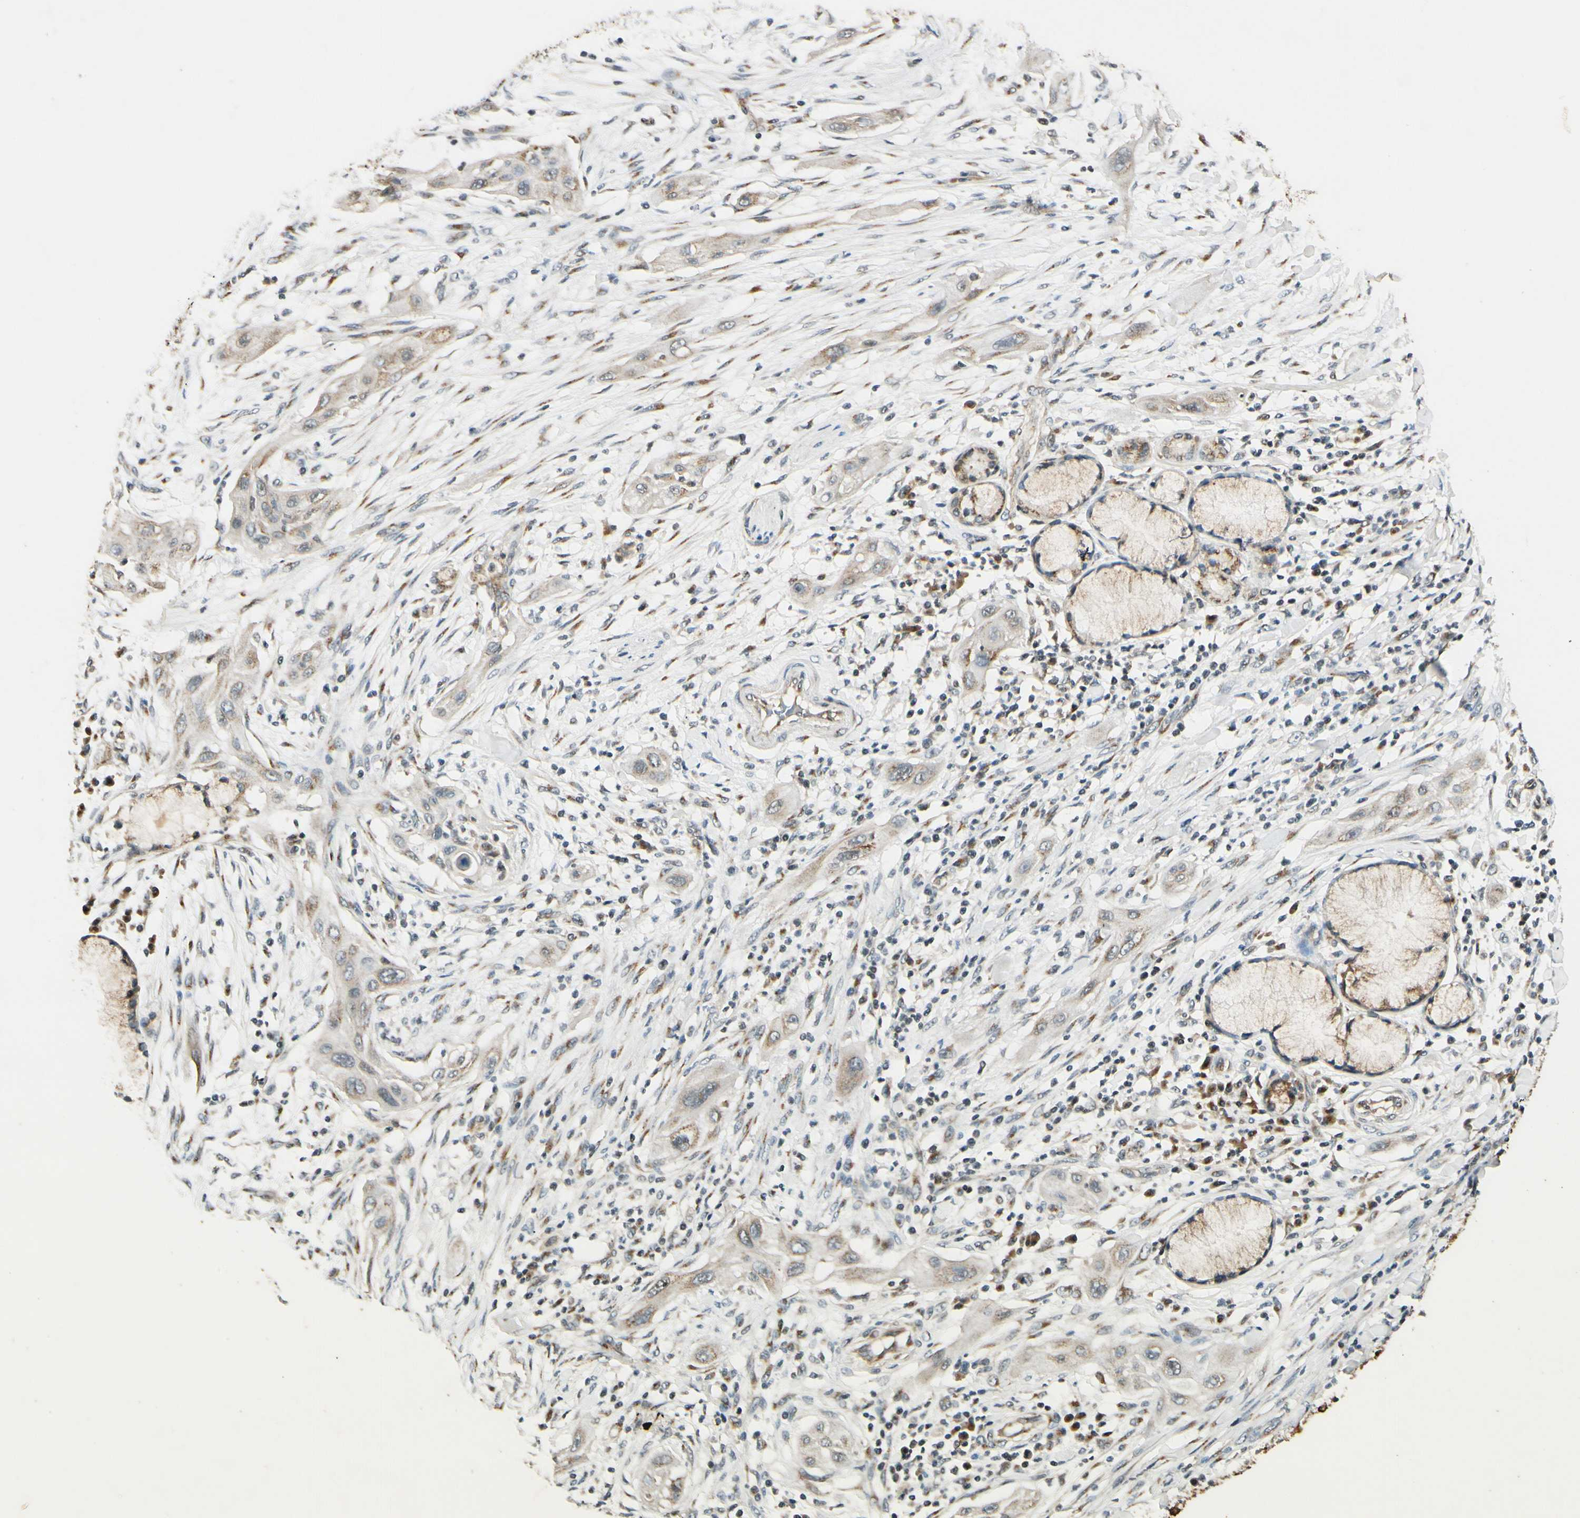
{"staining": {"intensity": "weak", "quantity": "25%-75%", "location": "cytoplasmic/membranous"}, "tissue": "lung cancer", "cell_type": "Tumor cells", "image_type": "cancer", "snomed": [{"axis": "morphology", "description": "Squamous cell carcinoma, NOS"}, {"axis": "topography", "description": "Lung"}], "caption": "Lung cancer (squamous cell carcinoma) was stained to show a protein in brown. There is low levels of weak cytoplasmic/membranous staining in approximately 25%-75% of tumor cells.", "gene": "NEO1", "patient": {"sex": "female", "age": 47}}